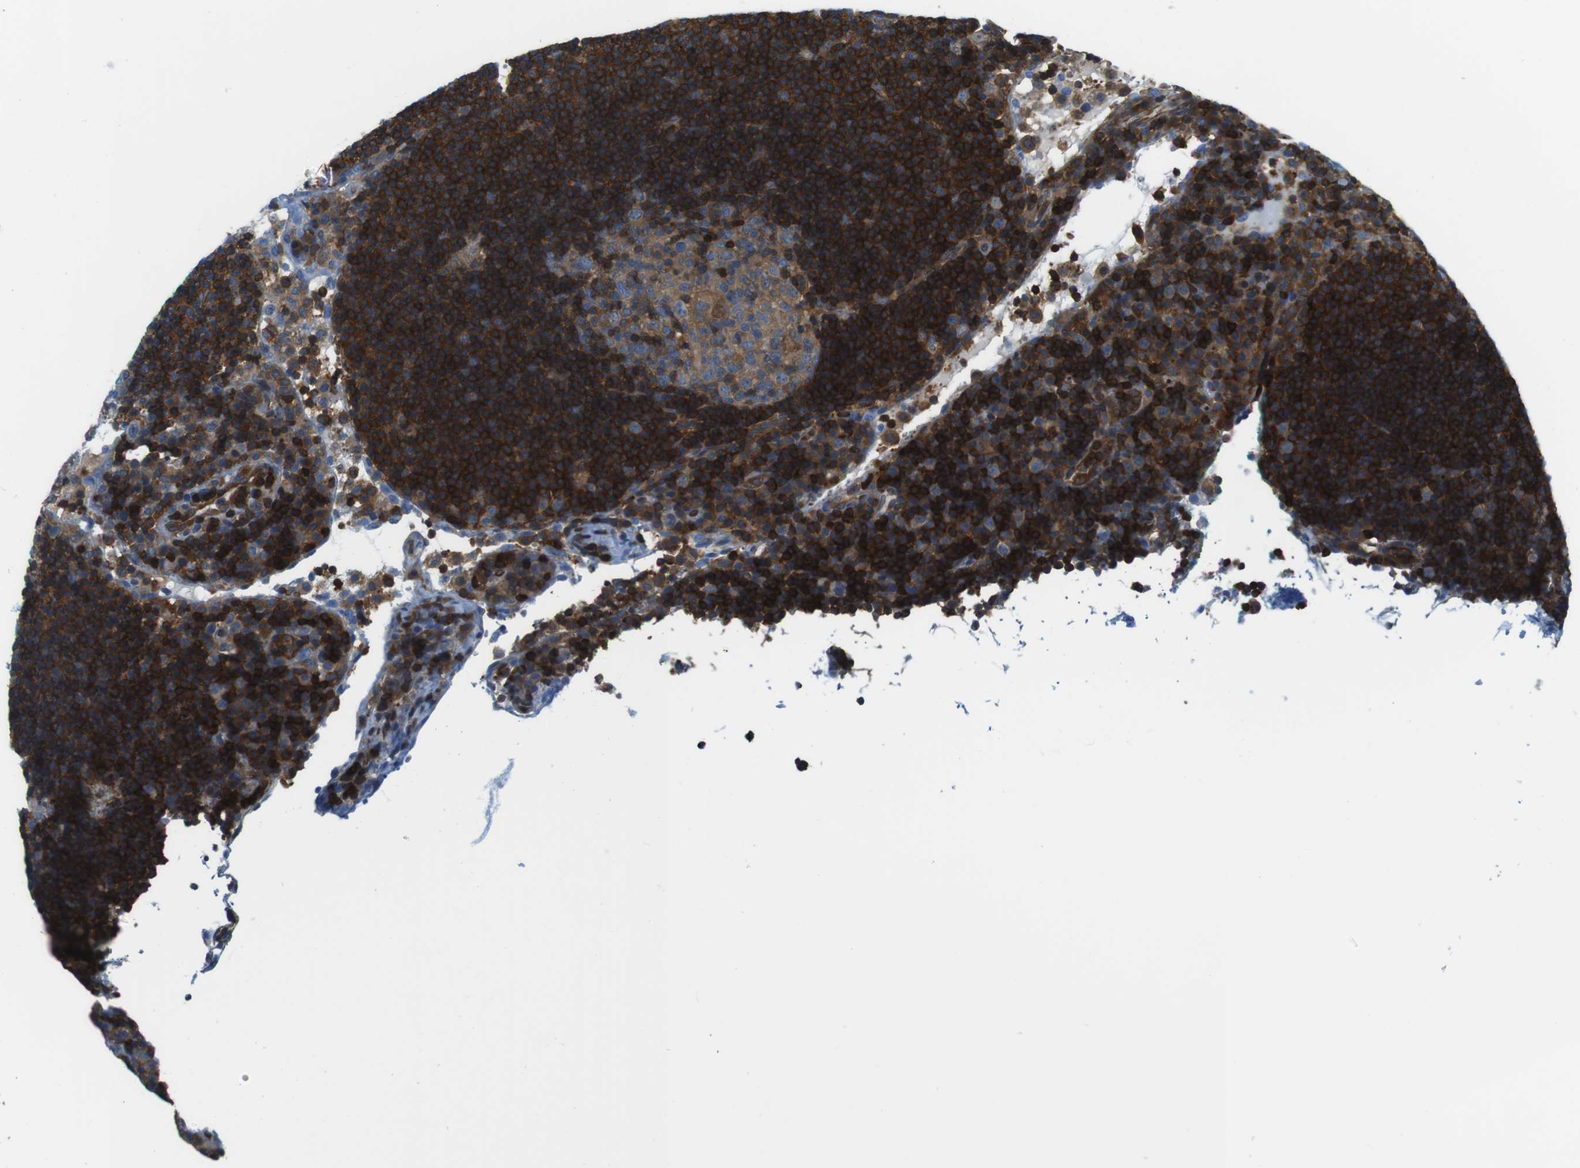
{"staining": {"intensity": "moderate", "quantity": "25%-75%", "location": "cytoplasmic/membranous"}, "tissue": "lymph node", "cell_type": "Germinal center cells", "image_type": "normal", "snomed": [{"axis": "morphology", "description": "Normal tissue, NOS"}, {"axis": "topography", "description": "Lymph node"}], "caption": "This photomicrograph shows benign lymph node stained with IHC to label a protein in brown. The cytoplasmic/membranous of germinal center cells show moderate positivity for the protein. Nuclei are counter-stained blue.", "gene": "TES", "patient": {"sex": "female", "age": 53}}